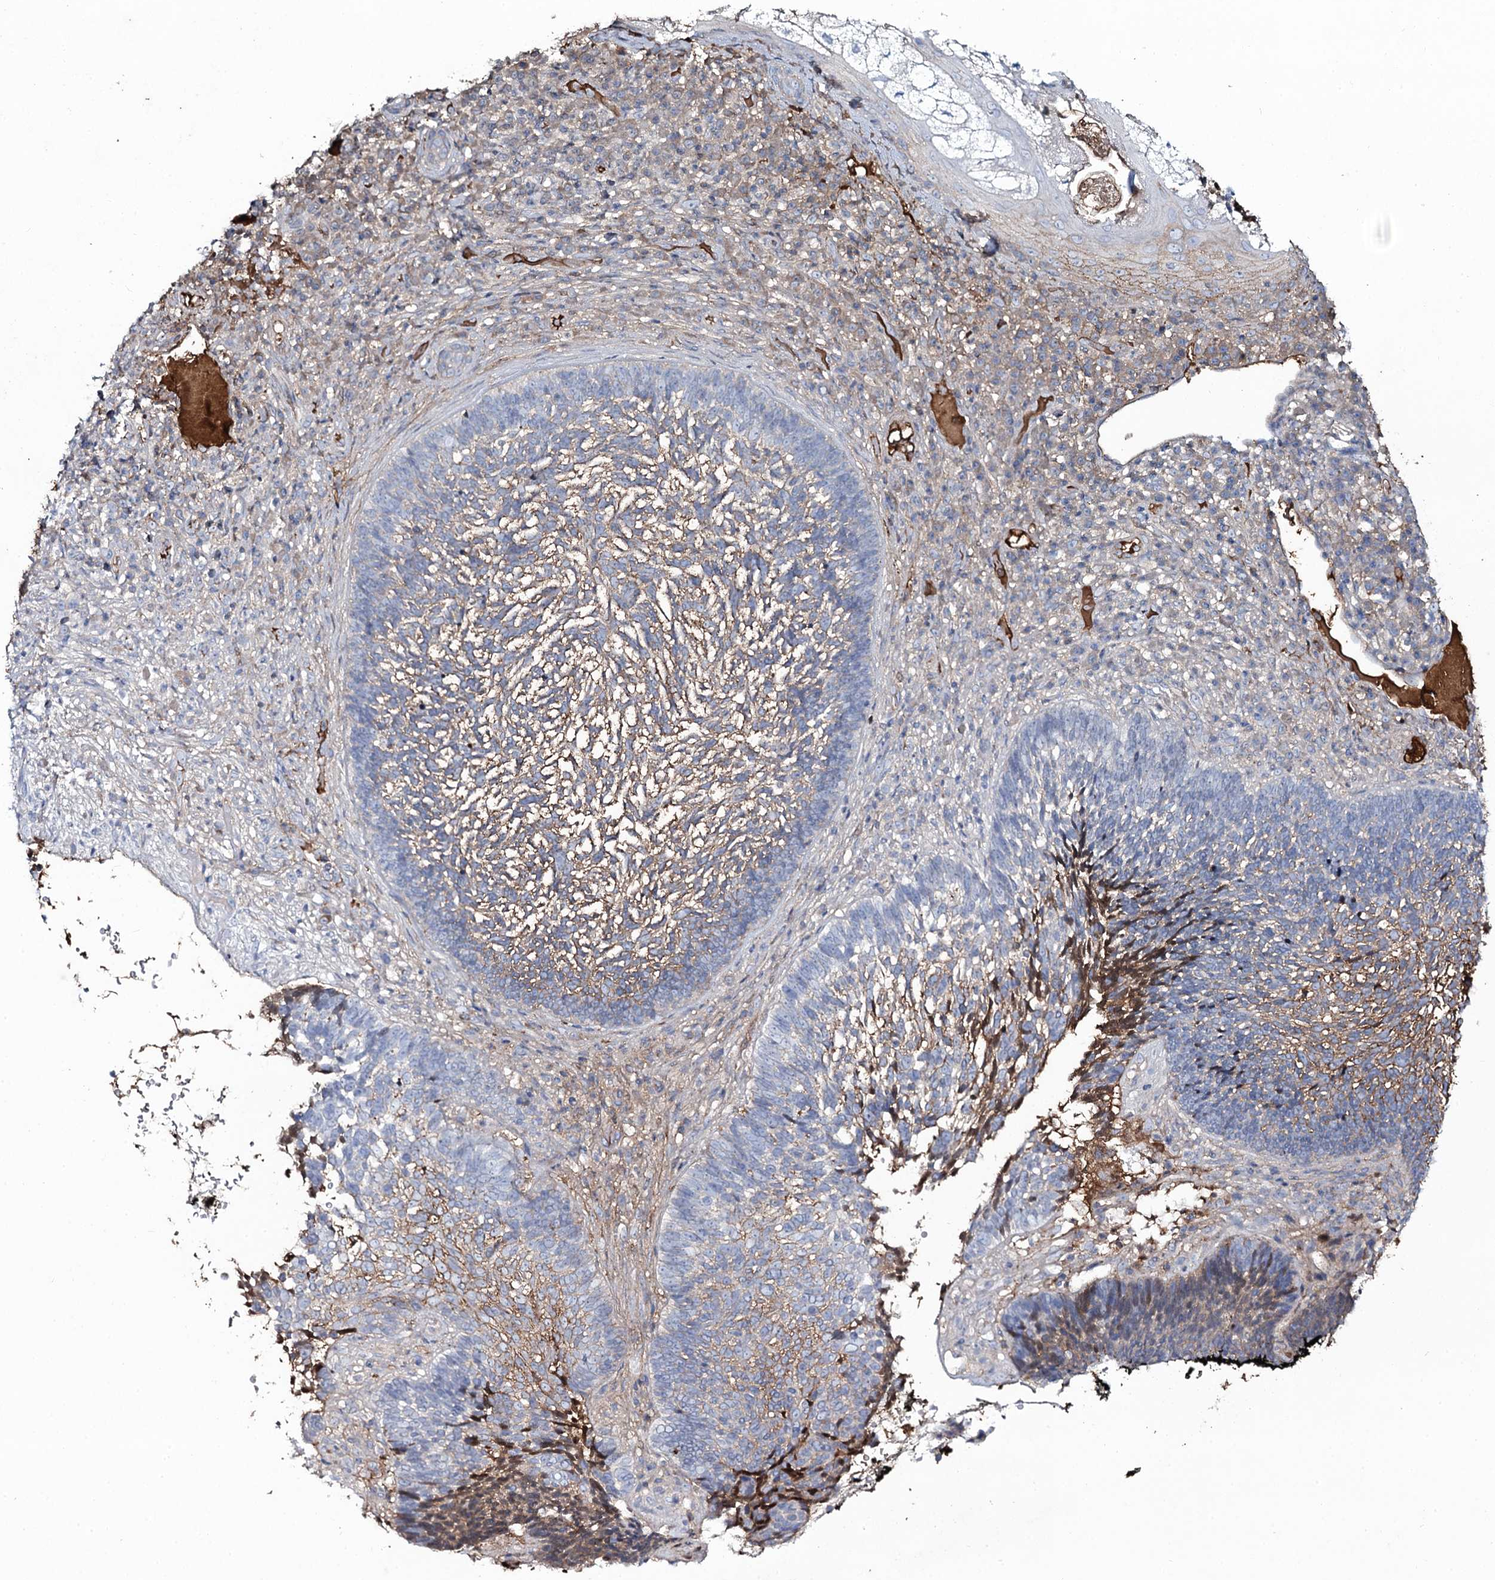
{"staining": {"intensity": "moderate", "quantity": "25%-75%", "location": "cytoplasmic/membranous"}, "tissue": "skin cancer", "cell_type": "Tumor cells", "image_type": "cancer", "snomed": [{"axis": "morphology", "description": "Basal cell carcinoma"}, {"axis": "topography", "description": "Skin"}], "caption": "IHC staining of skin basal cell carcinoma, which displays medium levels of moderate cytoplasmic/membranous staining in about 25%-75% of tumor cells indicating moderate cytoplasmic/membranous protein positivity. The staining was performed using DAB (brown) for protein detection and nuclei were counterstained in hematoxylin (blue).", "gene": "EDN1", "patient": {"sex": "male", "age": 88}}